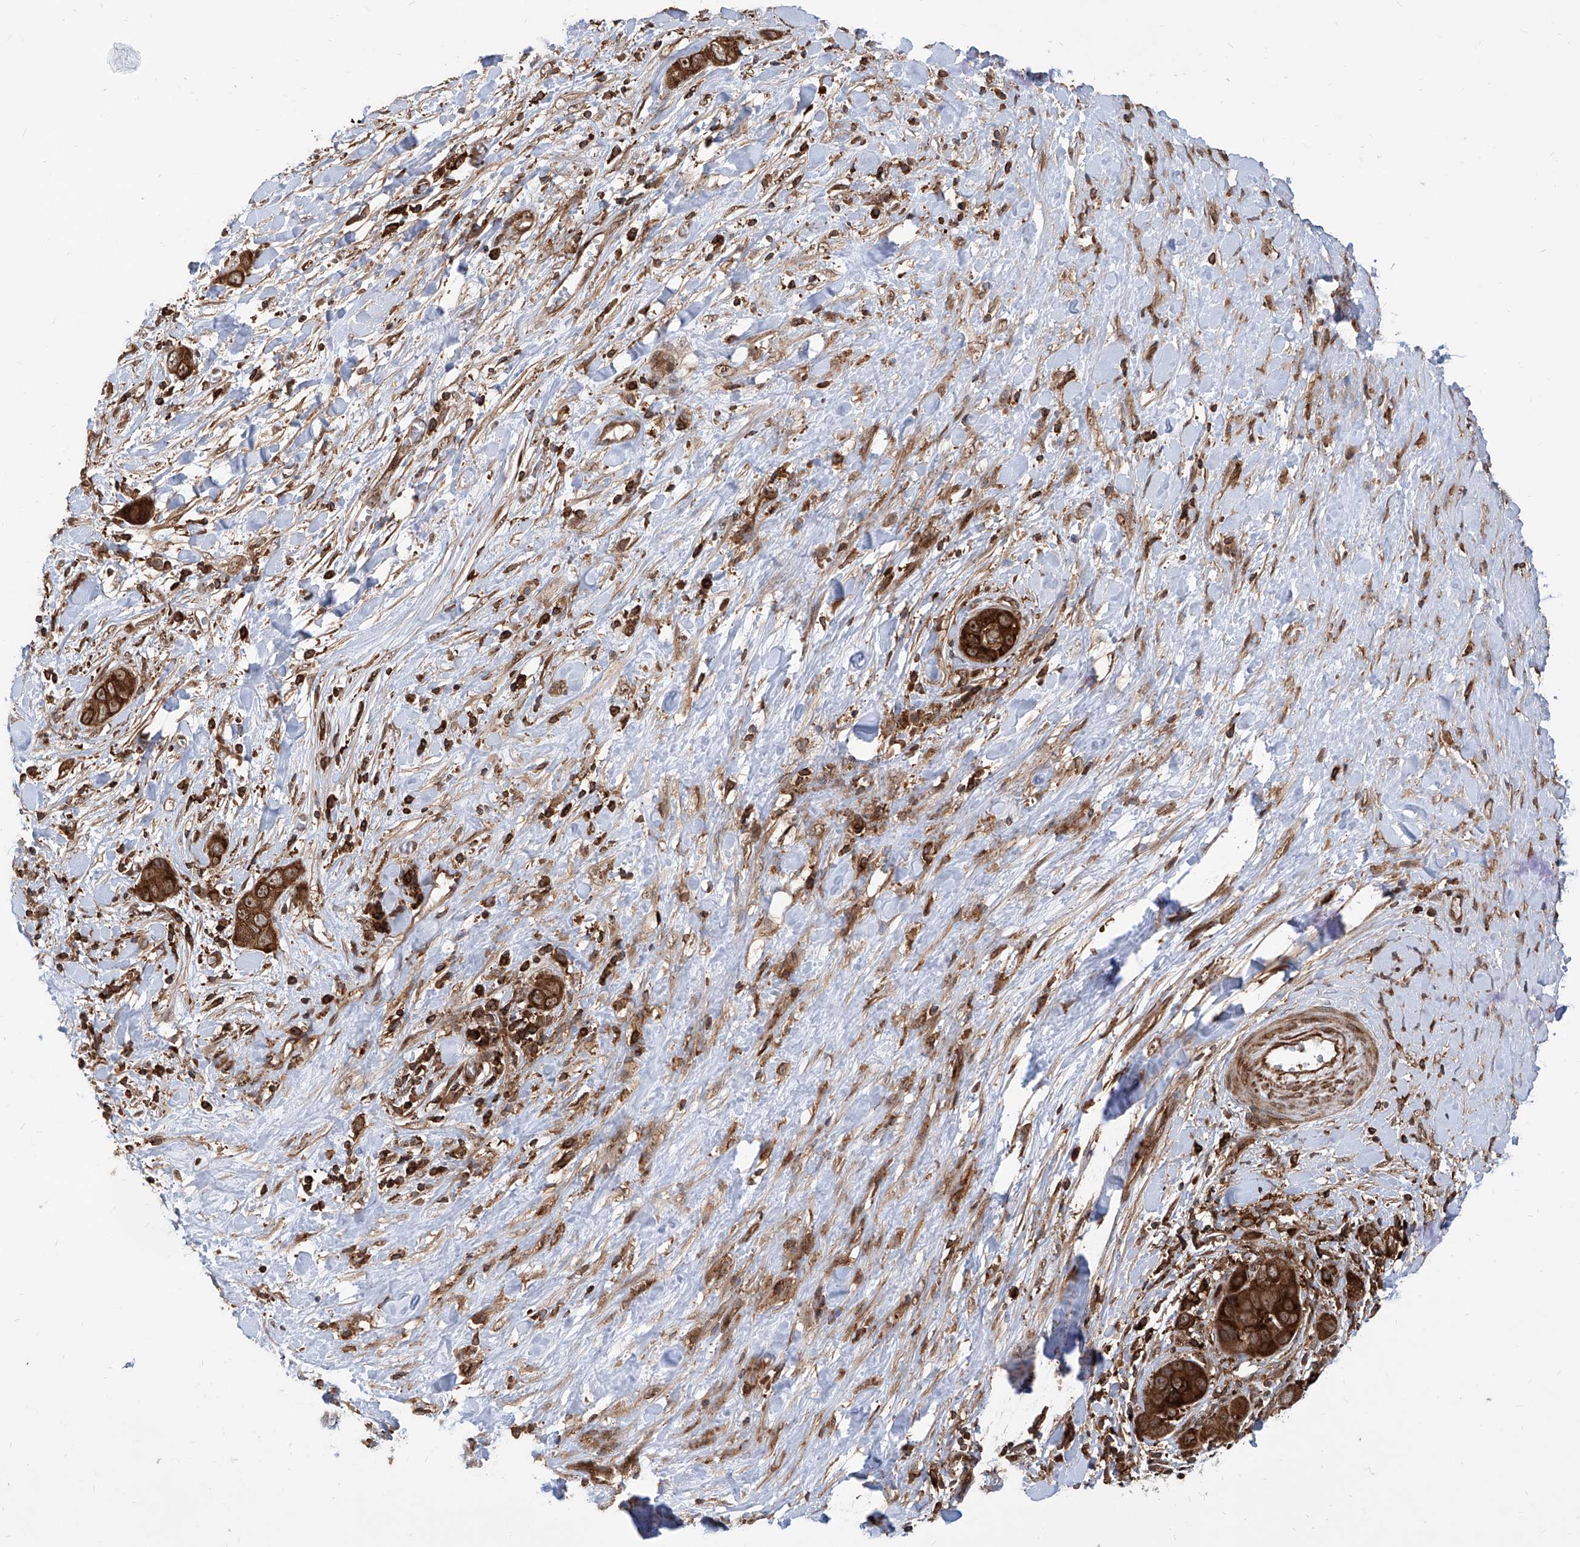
{"staining": {"intensity": "strong", "quantity": ">75%", "location": "cytoplasmic/membranous"}, "tissue": "liver cancer", "cell_type": "Tumor cells", "image_type": "cancer", "snomed": [{"axis": "morphology", "description": "Cholangiocarcinoma"}, {"axis": "topography", "description": "Liver"}], "caption": "A micrograph of human cholangiocarcinoma (liver) stained for a protein displays strong cytoplasmic/membranous brown staining in tumor cells.", "gene": "MAGED2", "patient": {"sex": "female", "age": 52}}